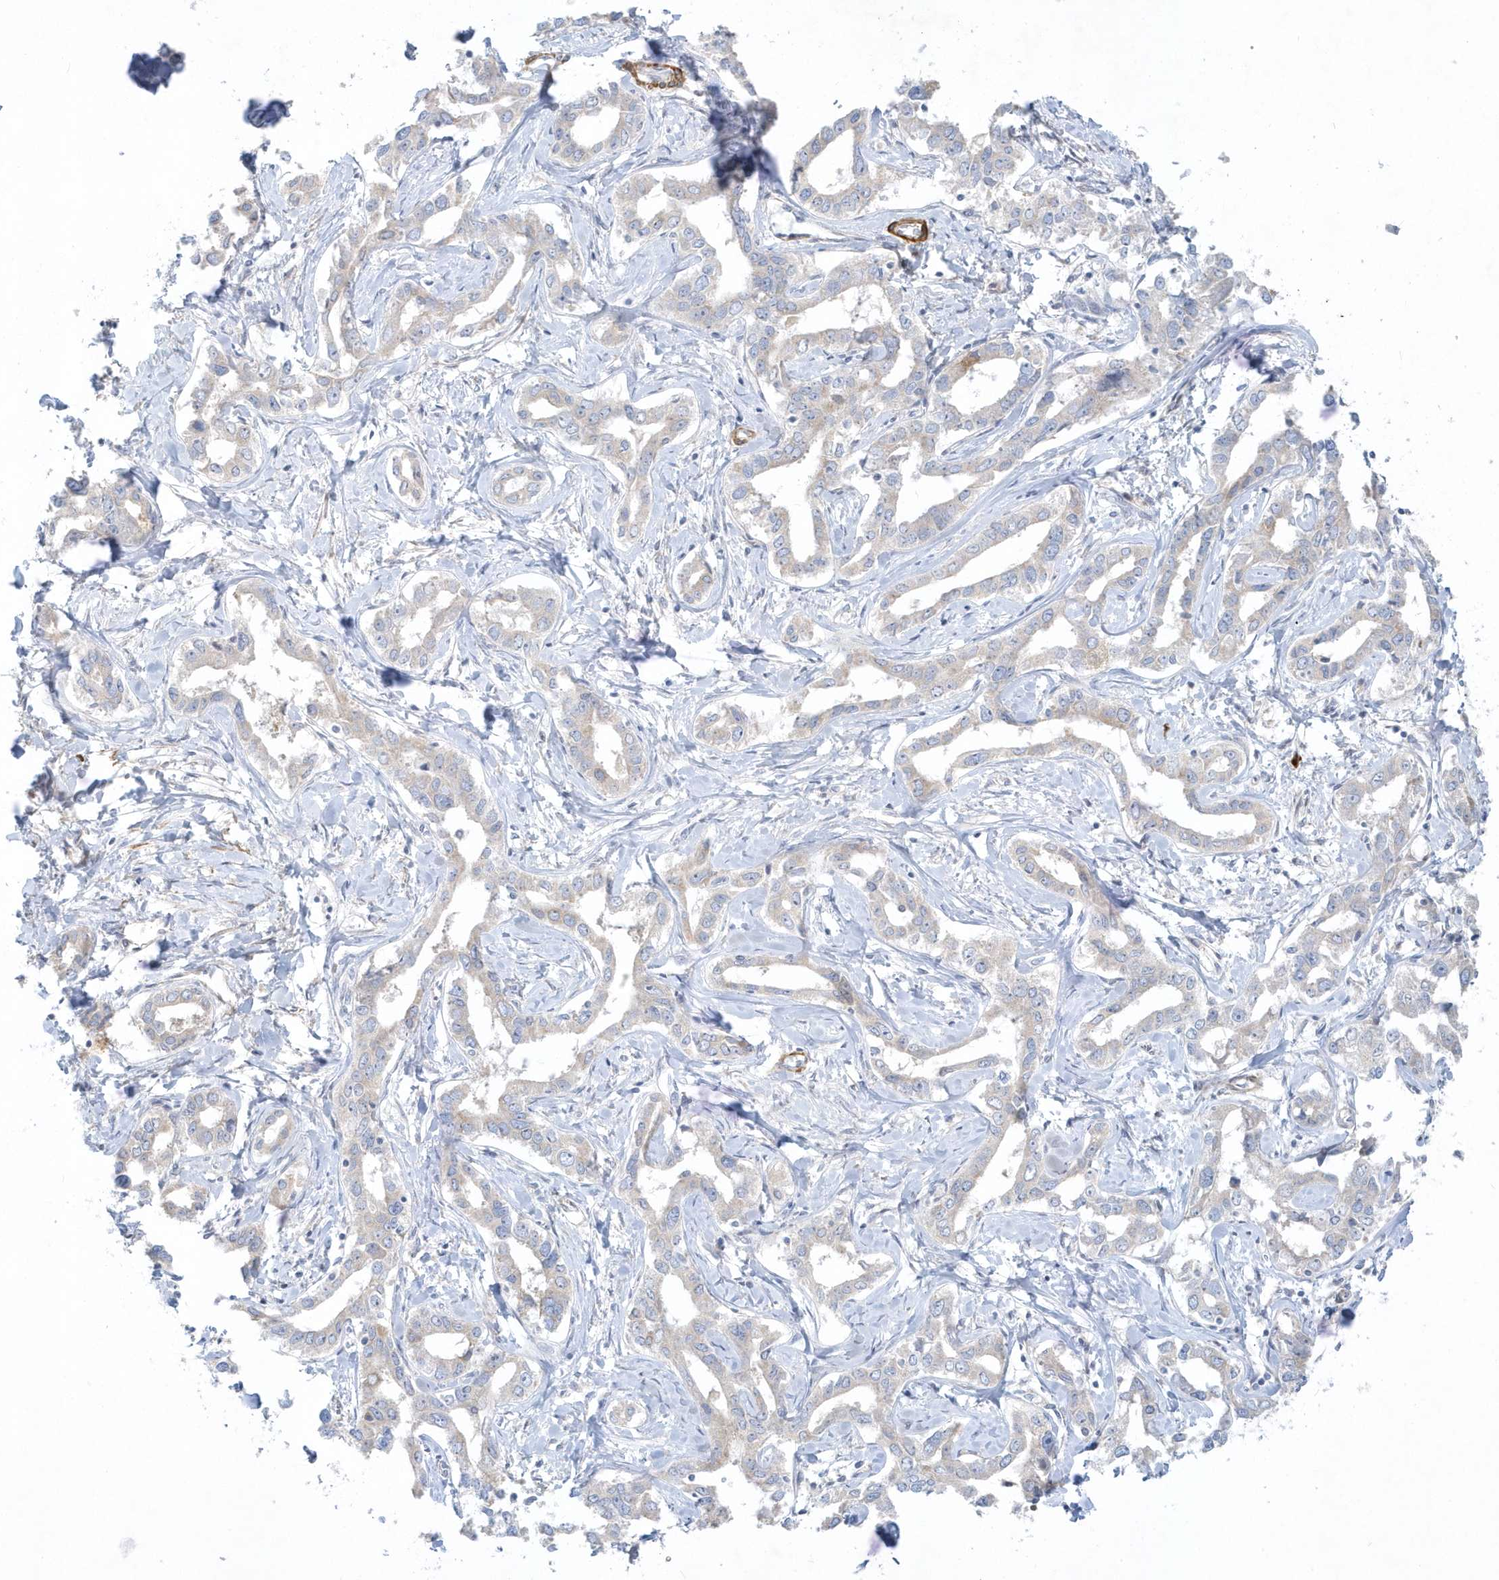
{"staining": {"intensity": "negative", "quantity": "none", "location": "none"}, "tissue": "liver cancer", "cell_type": "Tumor cells", "image_type": "cancer", "snomed": [{"axis": "morphology", "description": "Cholangiocarcinoma"}, {"axis": "topography", "description": "Liver"}], "caption": "Immunohistochemistry (IHC) of human liver cholangiocarcinoma shows no positivity in tumor cells.", "gene": "THADA", "patient": {"sex": "male", "age": 59}}